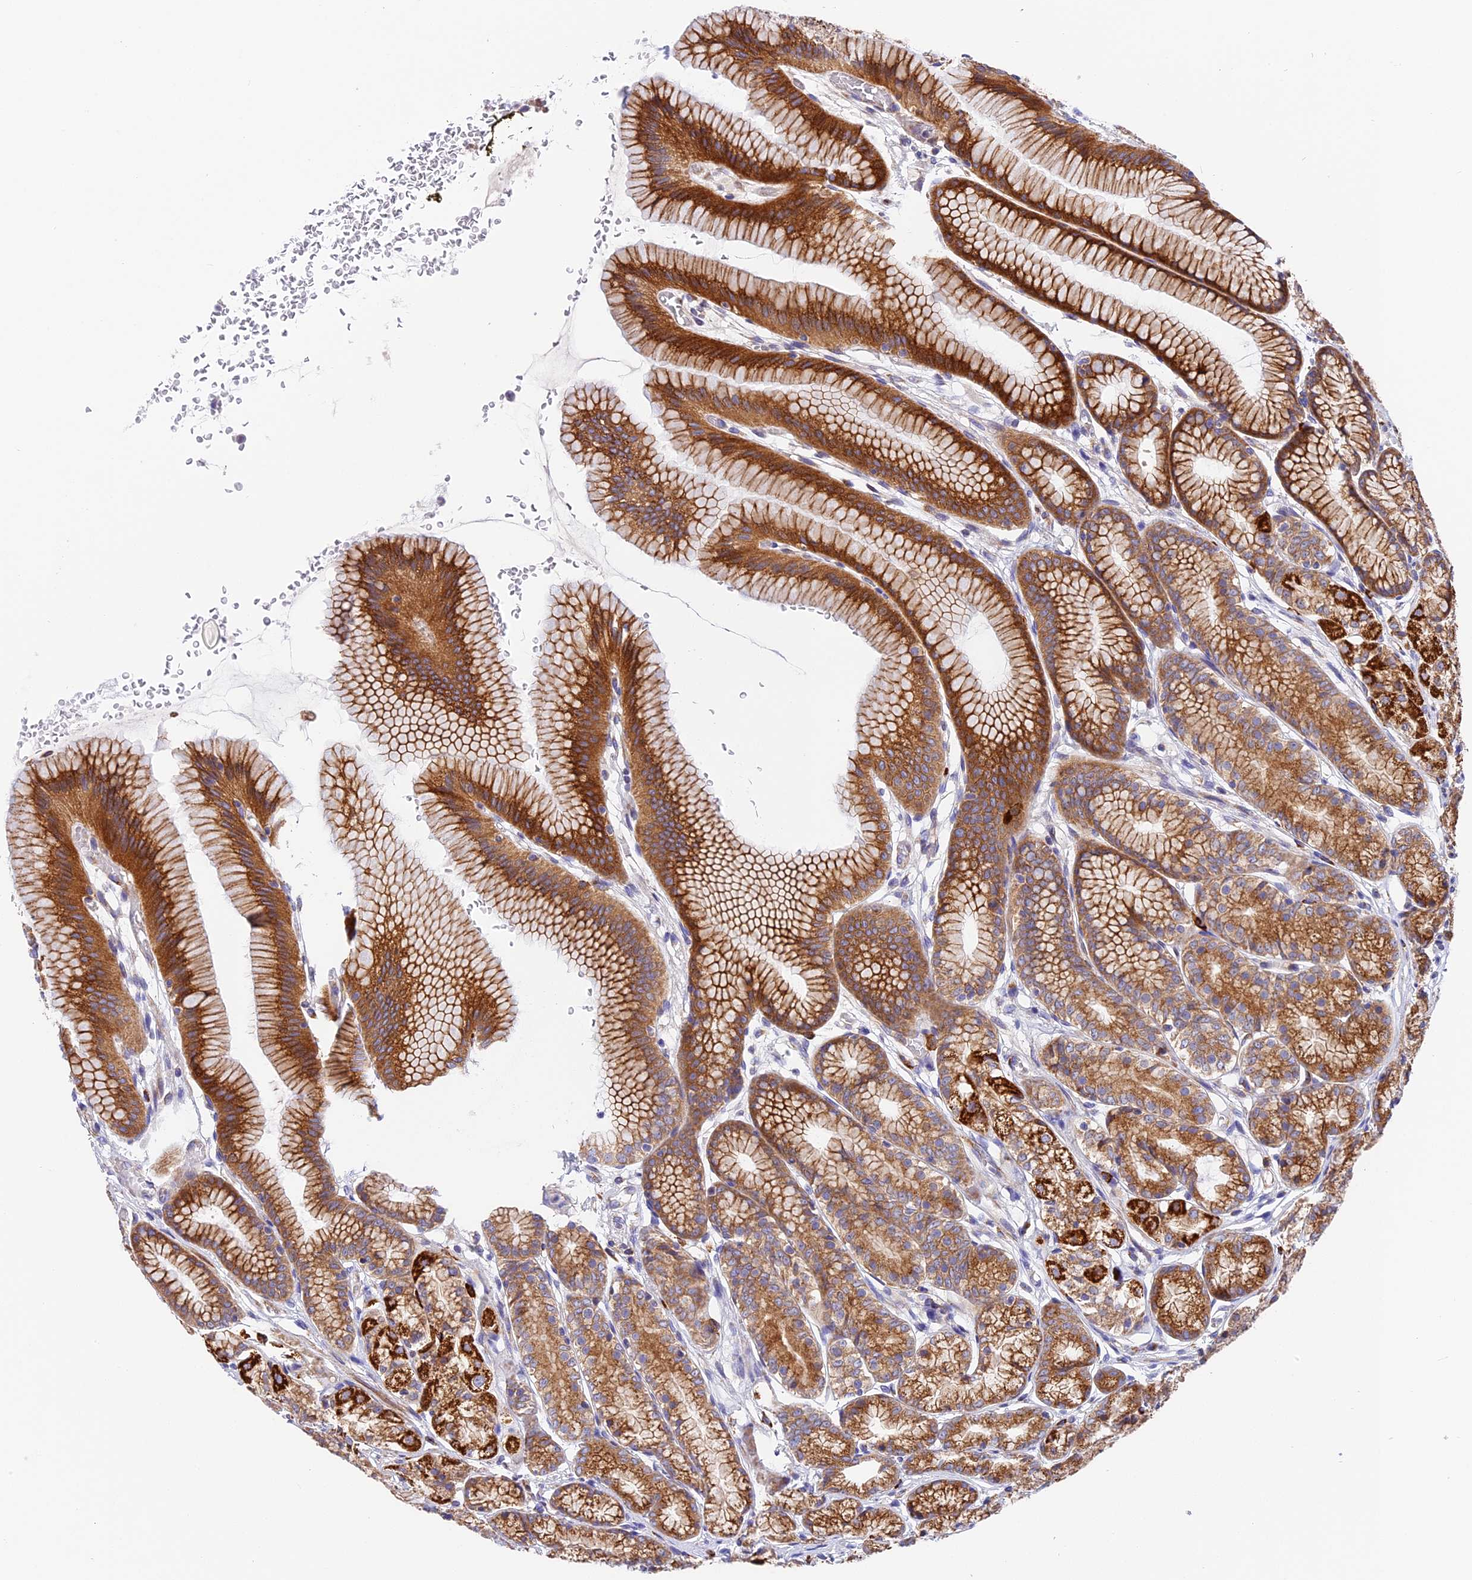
{"staining": {"intensity": "strong", "quantity": ">75%", "location": "cytoplasmic/membranous"}, "tissue": "stomach", "cell_type": "Glandular cells", "image_type": "normal", "snomed": [{"axis": "morphology", "description": "Normal tissue, NOS"}, {"axis": "morphology", "description": "Adenocarcinoma, NOS"}, {"axis": "morphology", "description": "Adenocarcinoma, High grade"}, {"axis": "topography", "description": "Stomach, upper"}, {"axis": "topography", "description": "Stomach"}], "caption": "Stomach stained with a protein marker shows strong staining in glandular cells.", "gene": "MRAS", "patient": {"sex": "female", "age": 65}}